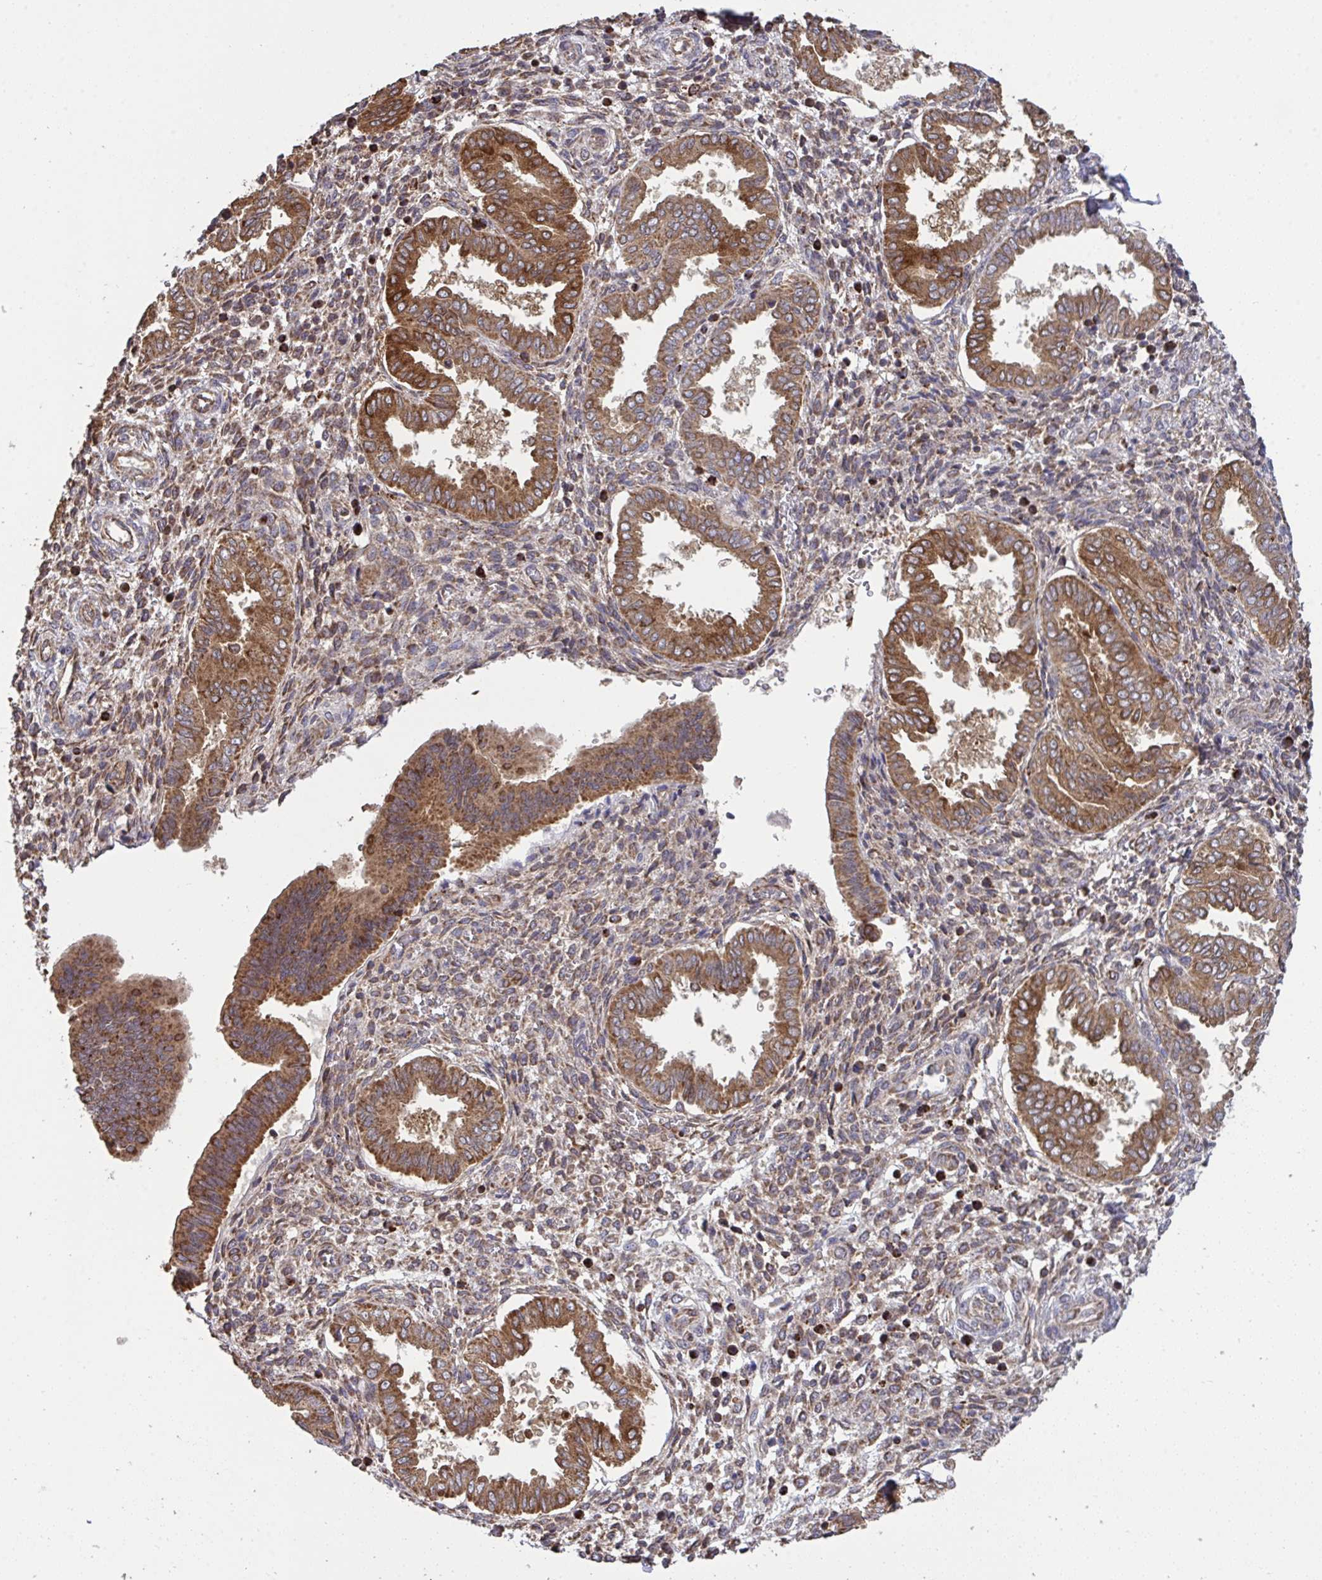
{"staining": {"intensity": "weak", "quantity": "25%-75%", "location": "cytoplasmic/membranous"}, "tissue": "endometrium", "cell_type": "Cells in endometrial stroma", "image_type": "normal", "snomed": [{"axis": "morphology", "description": "Normal tissue, NOS"}, {"axis": "topography", "description": "Endometrium"}], "caption": "Weak cytoplasmic/membranous positivity is appreciated in approximately 25%-75% of cells in endometrial stroma in benign endometrium. The staining is performed using DAB (3,3'-diaminobenzidine) brown chromogen to label protein expression. The nuclei are counter-stained blue using hematoxylin.", "gene": "PPM1H", "patient": {"sex": "female", "age": 24}}